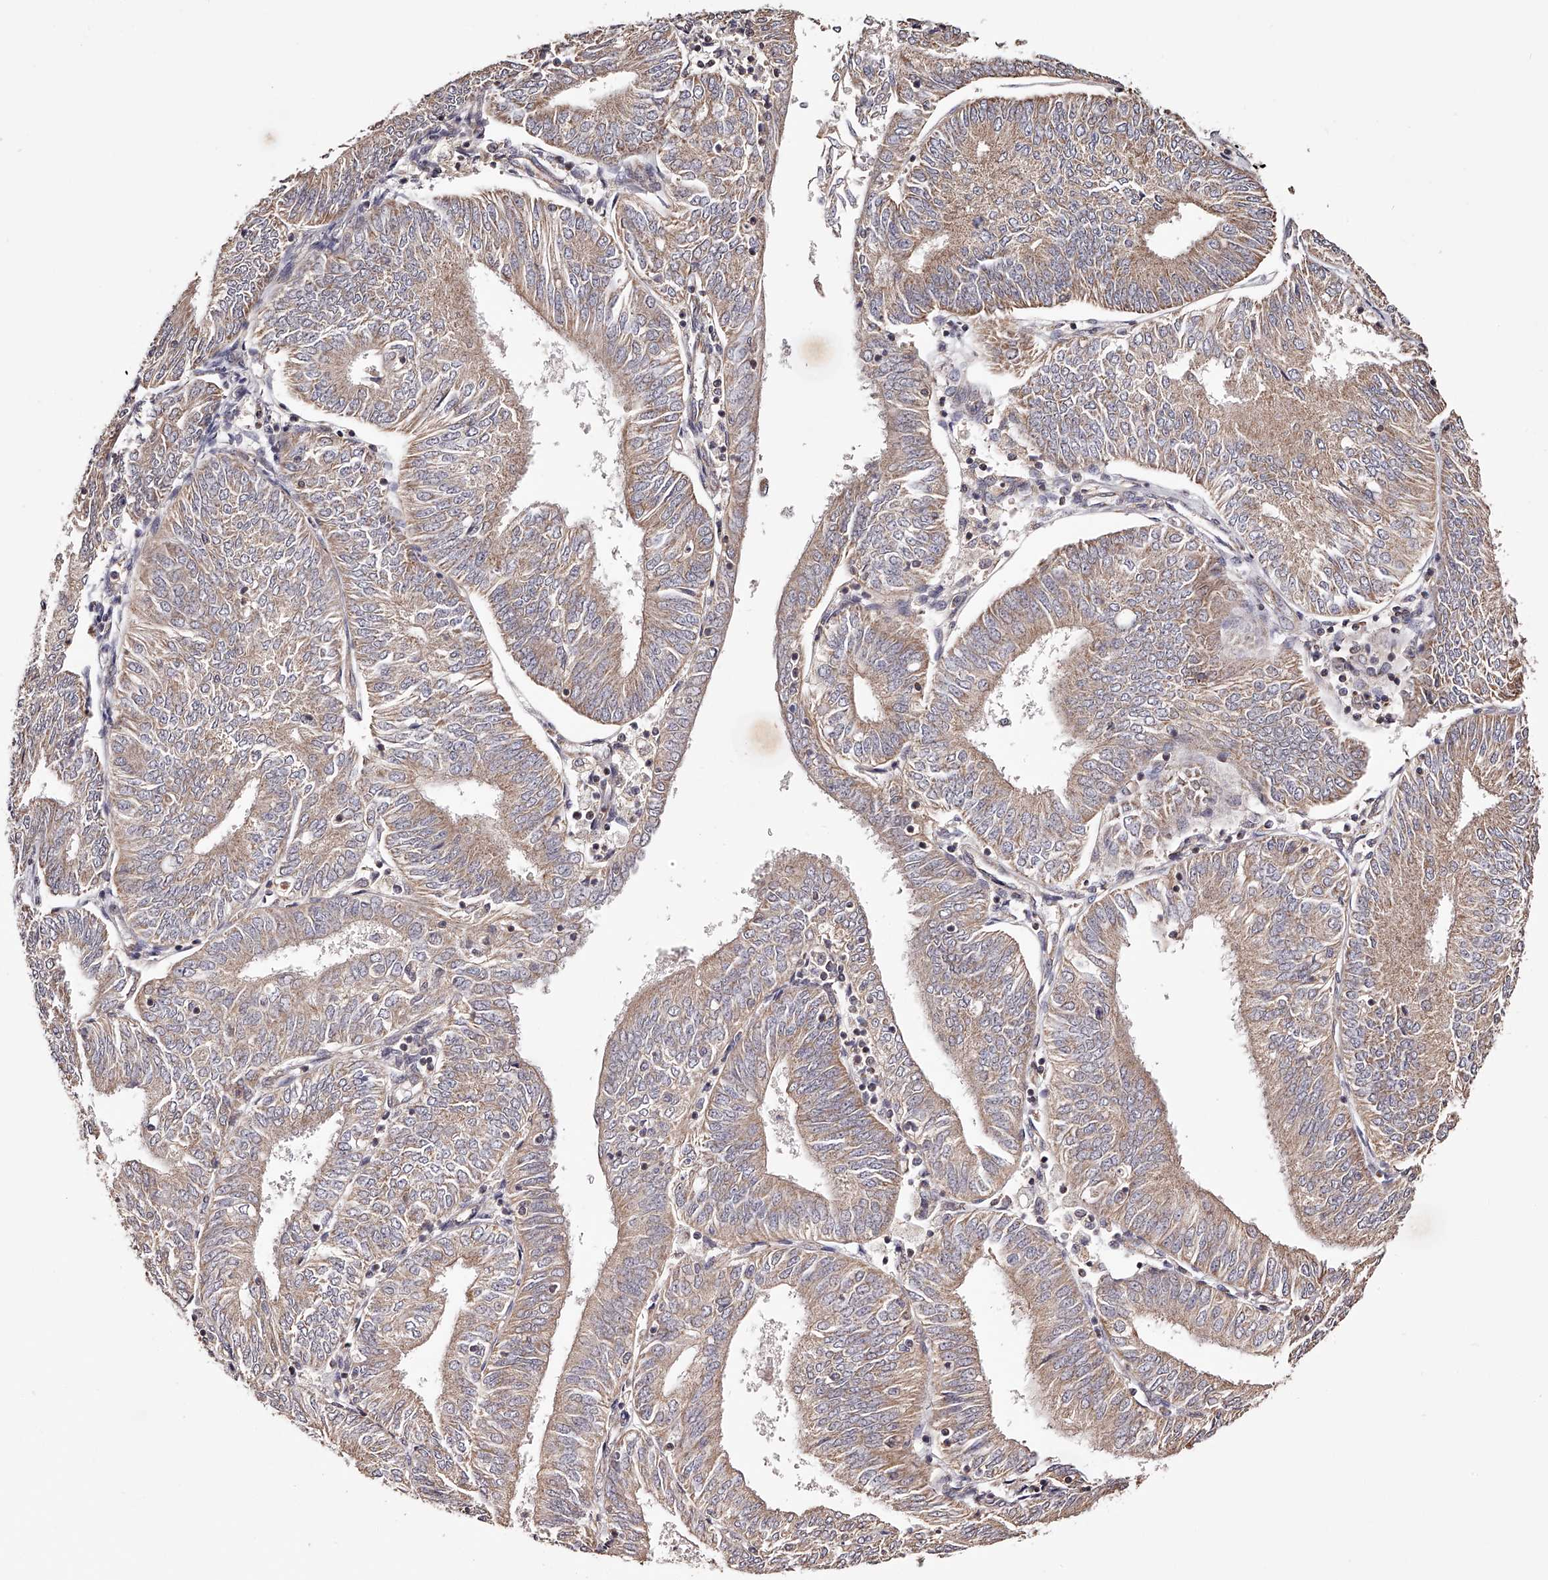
{"staining": {"intensity": "weak", "quantity": ">75%", "location": "cytoplasmic/membranous"}, "tissue": "endometrial cancer", "cell_type": "Tumor cells", "image_type": "cancer", "snomed": [{"axis": "morphology", "description": "Adenocarcinoma, NOS"}, {"axis": "topography", "description": "Endometrium"}], "caption": "Immunohistochemistry image of endometrial adenocarcinoma stained for a protein (brown), which shows low levels of weak cytoplasmic/membranous positivity in about >75% of tumor cells.", "gene": "USP21", "patient": {"sex": "female", "age": 58}}